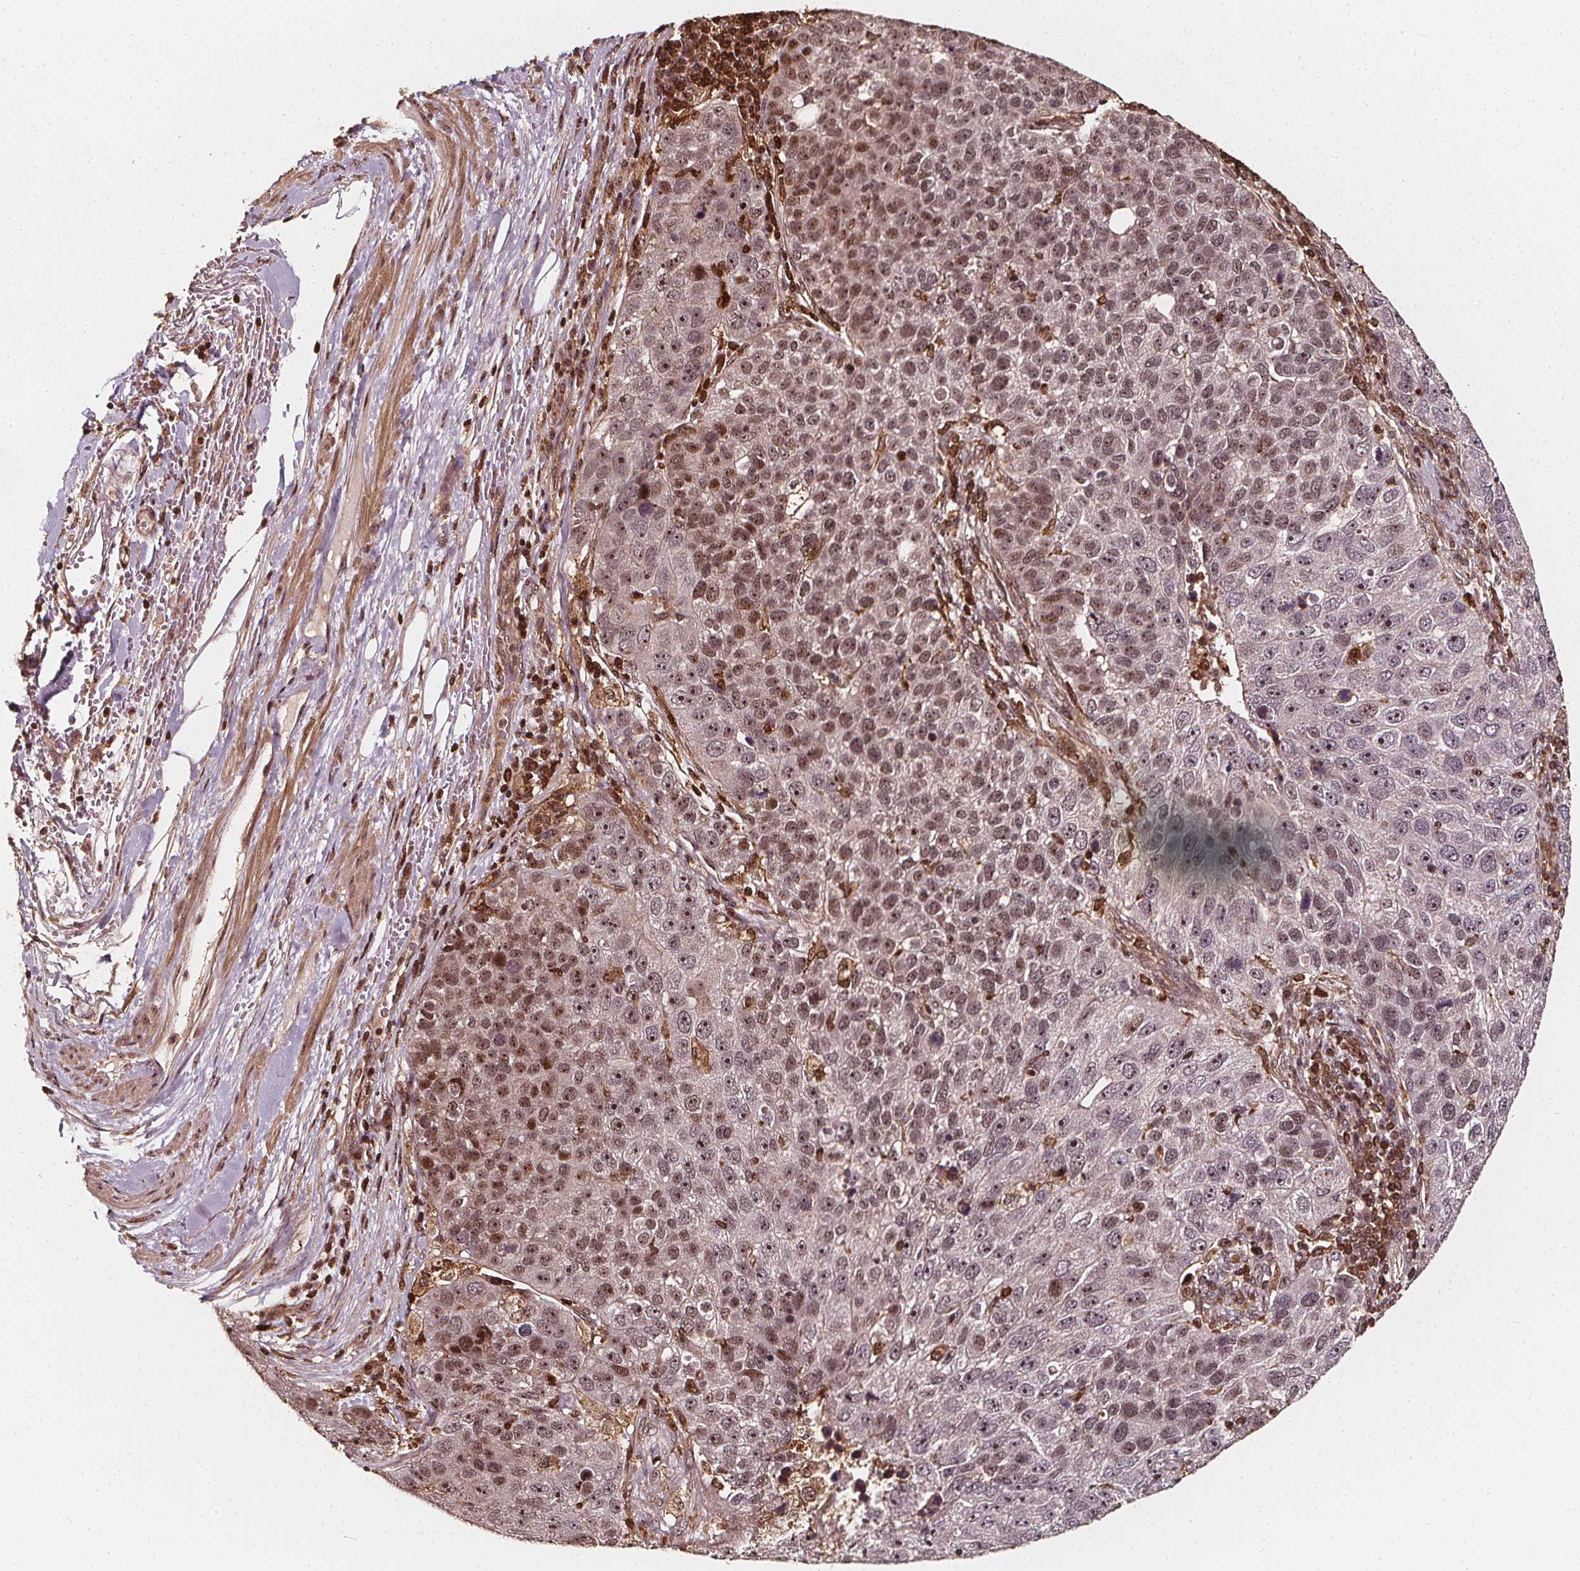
{"staining": {"intensity": "weak", "quantity": ">75%", "location": "nuclear"}, "tissue": "pancreatic cancer", "cell_type": "Tumor cells", "image_type": "cancer", "snomed": [{"axis": "morphology", "description": "Adenocarcinoma, NOS"}, {"axis": "topography", "description": "Pancreas"}], "caption": "IHC histopathology image of human pancreatic cancer stained for a protein (brown), which shows low levels of weak nuclear staining in about >75% of tumor cells.", "gene": "EXOSC9", "patient": {"sex": "female", "age": 61}}